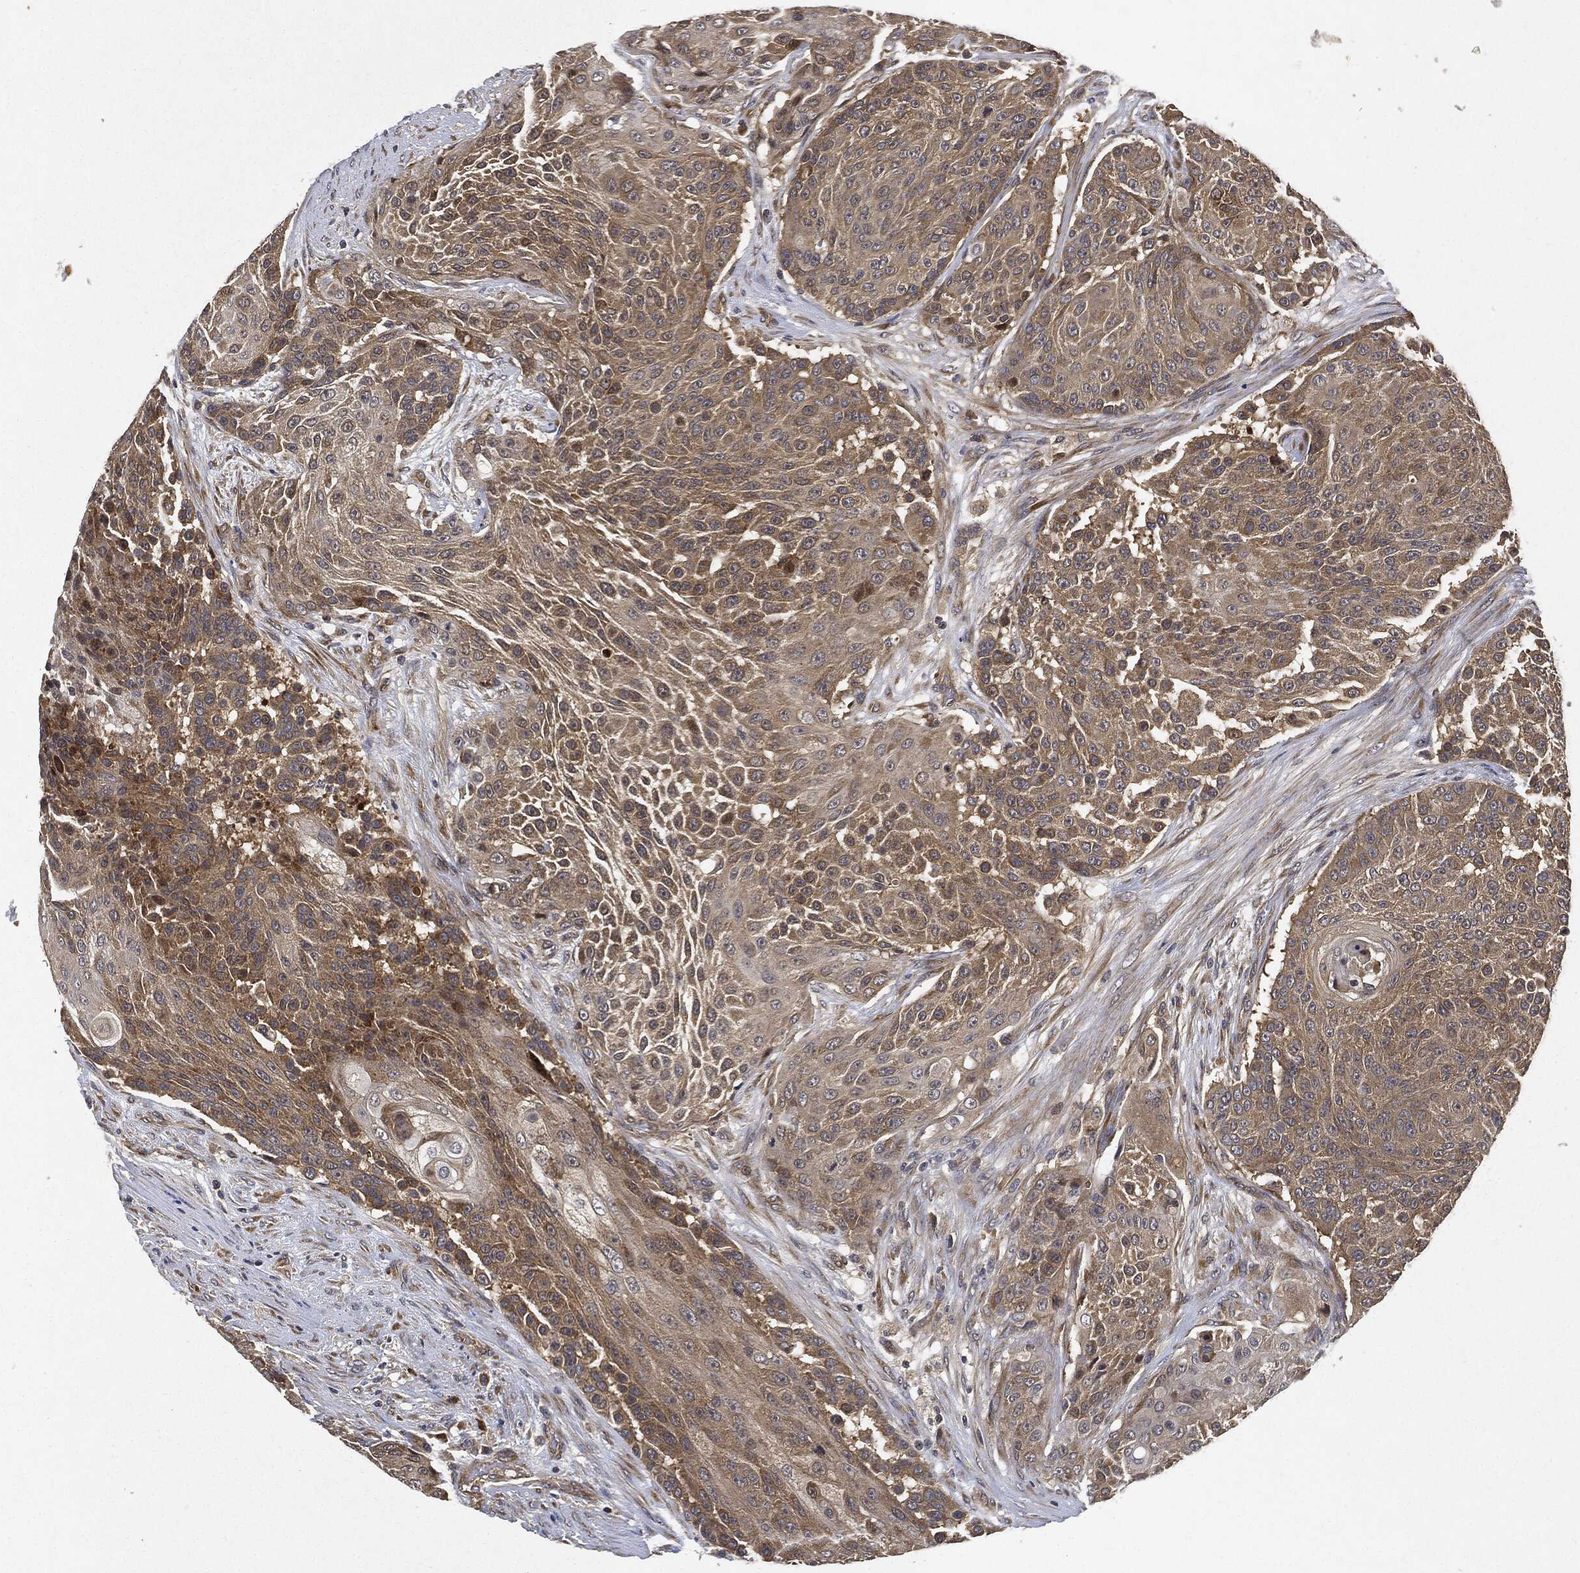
{"staining": {"intensity": "weak", "quantity": ">75%", "location": "cytoplasmic/membranous"}, "tissue": "urothelial cancer", "cell_type": "Tumor cells", "image_type": "cancer", "snomed": [{"axis": "morphology", "description": "Urothelial carcinoma, High grade"}, {"axis": "topography", "description": "Urinary bladder"}], "caption": "Urothelial carcinoma (high-grade) stained for a protein demonstrates weak cytoplasmic/membranous positivity in tumor cells.", "gene": "MLST8", "patient": {"sex": "female", "age": 63}}